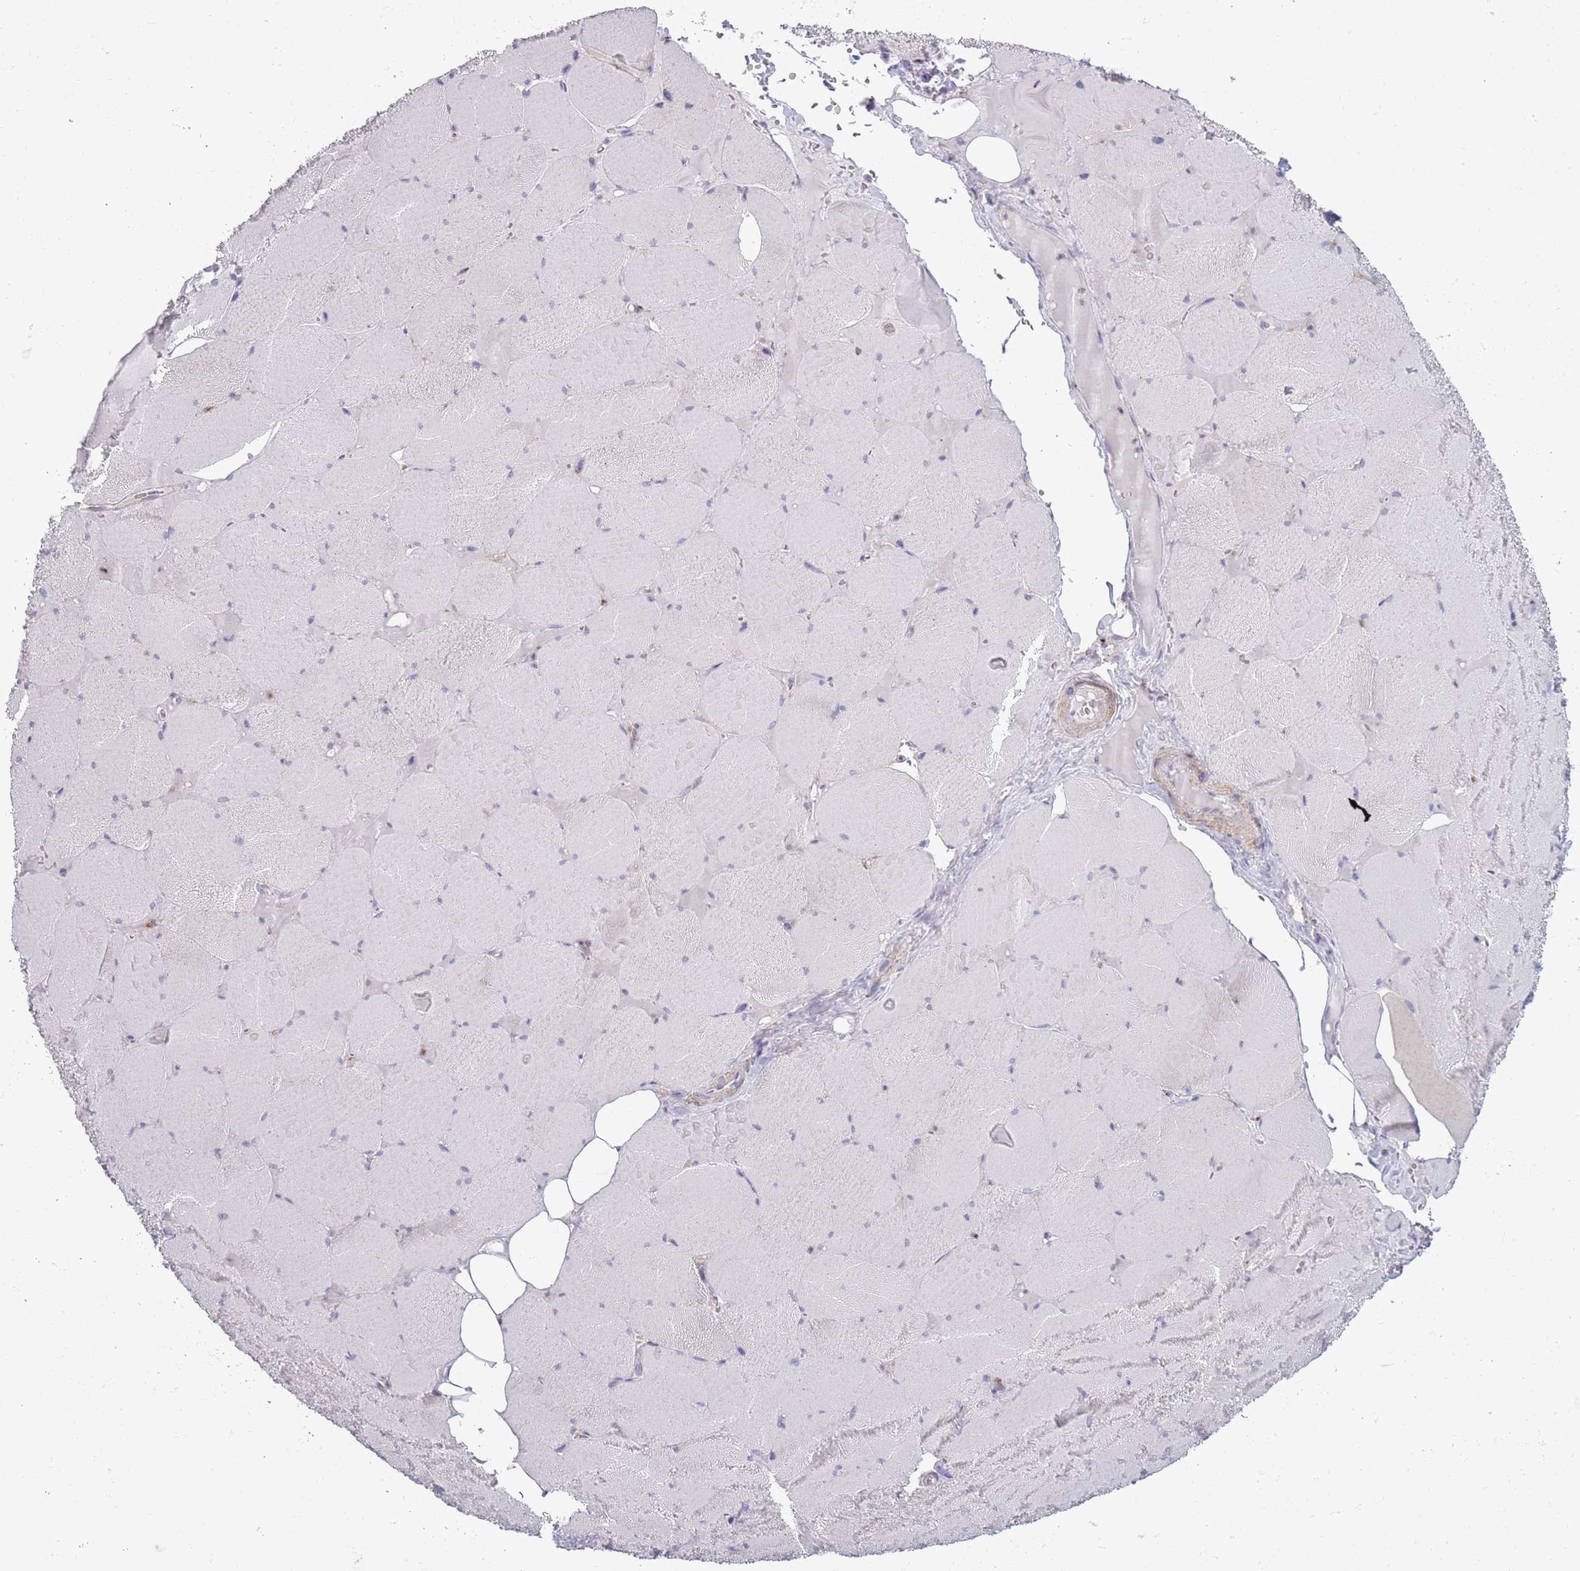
{"staining": {"intensity": "negative", "quantity": "none", "location": "none"}, "tissue": "skeletal muscle", "cell_type": "Myocytes", "image_type": "normal", "snomed": [{"axis": "morphology", "description": "Normal tissue, NOS"}, {"axis": "topography", "description": "Skeletal muscle"}, {"axis": "topography", "description": "Head-Neck"}], "caption": "DAB immunohistochemical staining of benign human skeletal muscle exhibits no significant expression in myocytes. The staining is performed using DAB (3,3'-diaminobenzidine) brown chromogen with nuclei counter-stained in using hematoxylin.", "gene": "ACSBG1", "patient": {"sex": "male", "age": 66}}